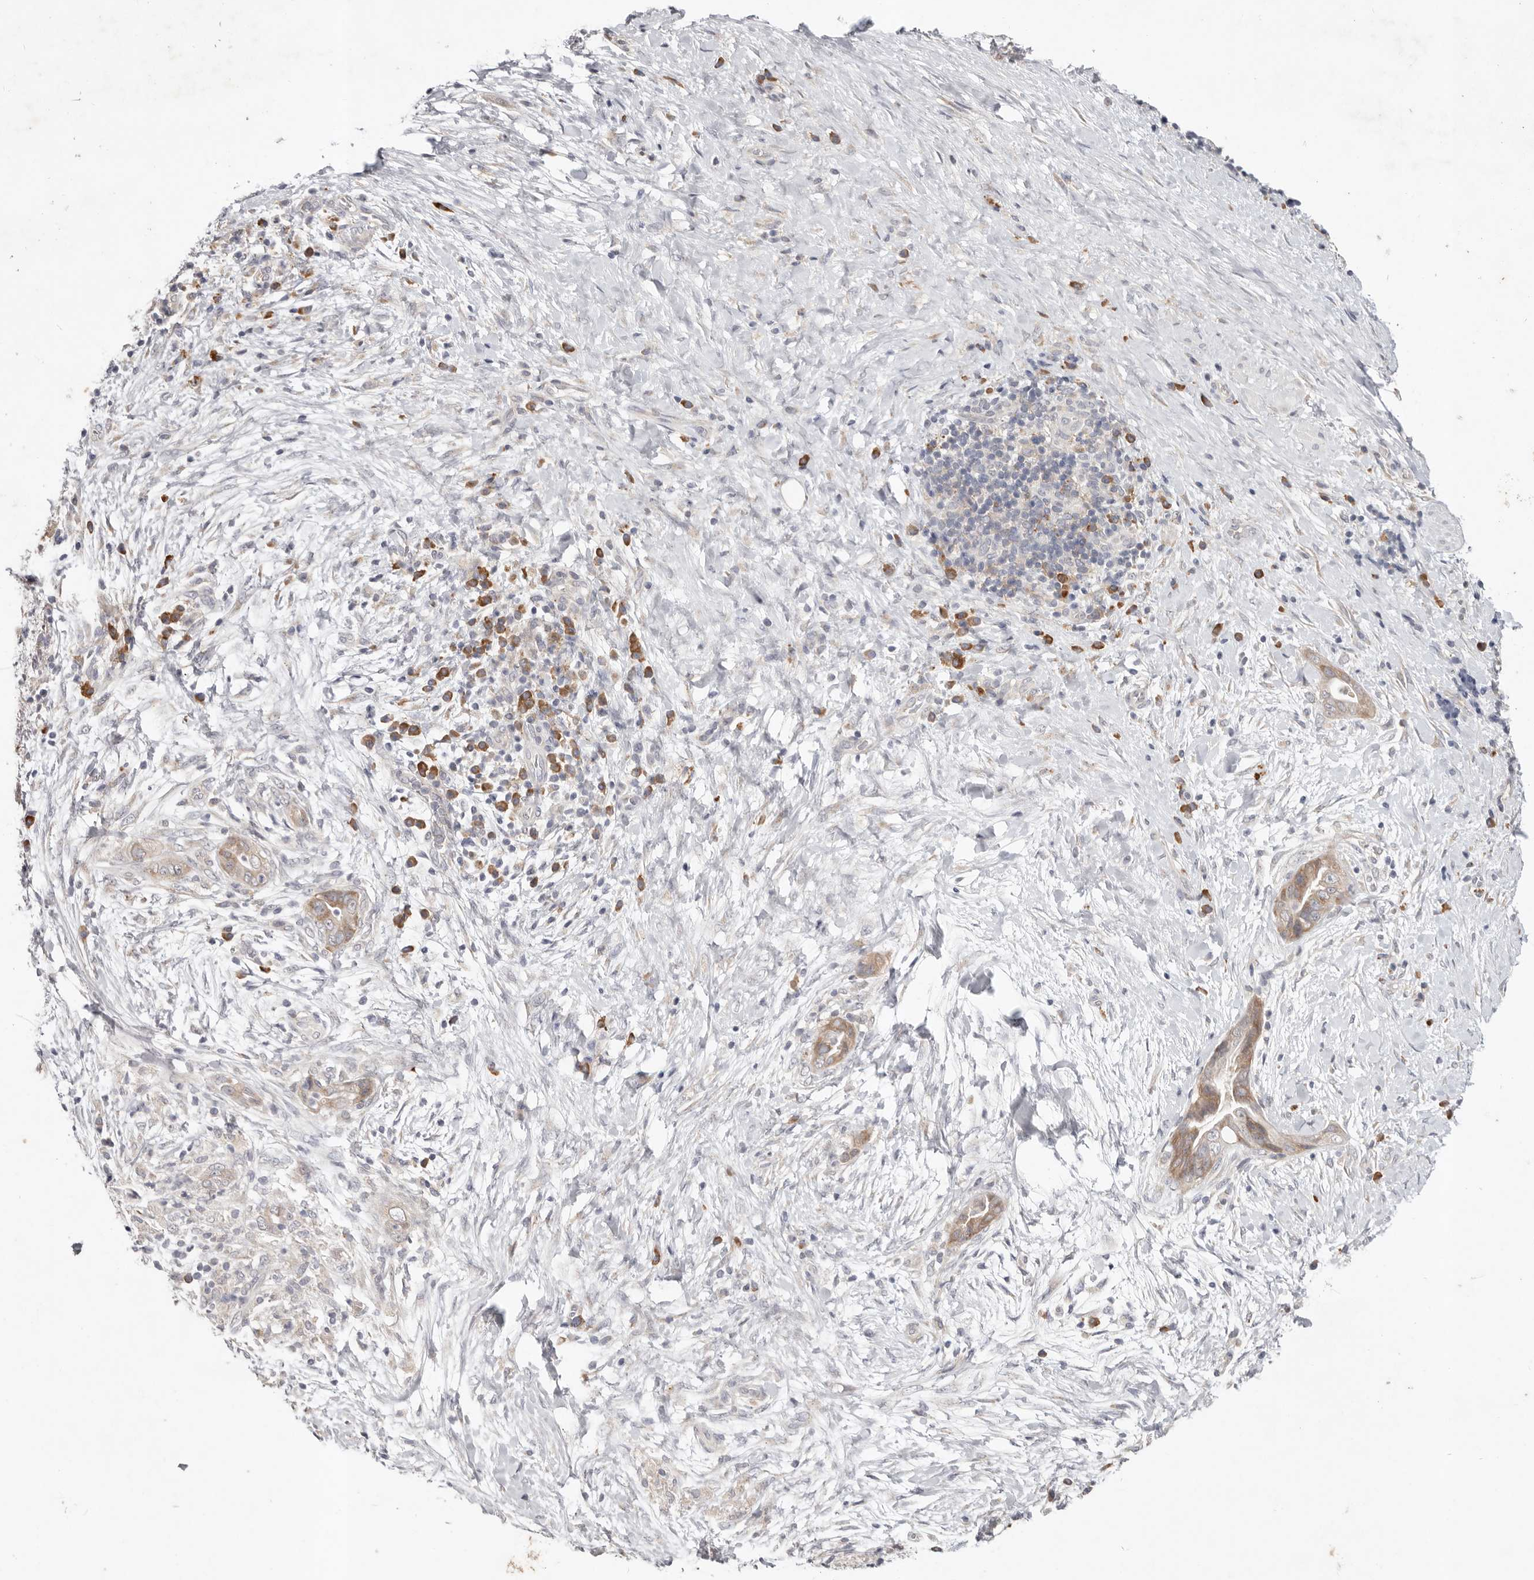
{"staining": {"intensity": "weak", "quantity": "25%-75%", "location": "cytoplasmic/membranous"}, "tissue": "pancreatic cancer", "cell_type": "Tumor cells", "image_type": "cancer", "snomed": [{"axis": "morphology", "description": "Adenocarcinoma, NOS"}, {"axis": "topography", "description": "Pancreas"}], "caption": "Protein analysis of adenocarcinoma (pancreatic) tissue shows weak cytoplasmic/membranous staining in about 25%-75% of tumor cells. The staining is performed using DAB (3,3'-diaminobenzidine) brown chromogen to label protein expression. The nuclei are counter-stained blue using hematoxylin.", "gene": "WDR77", "patient": {"sex": "male", "age": 75}}